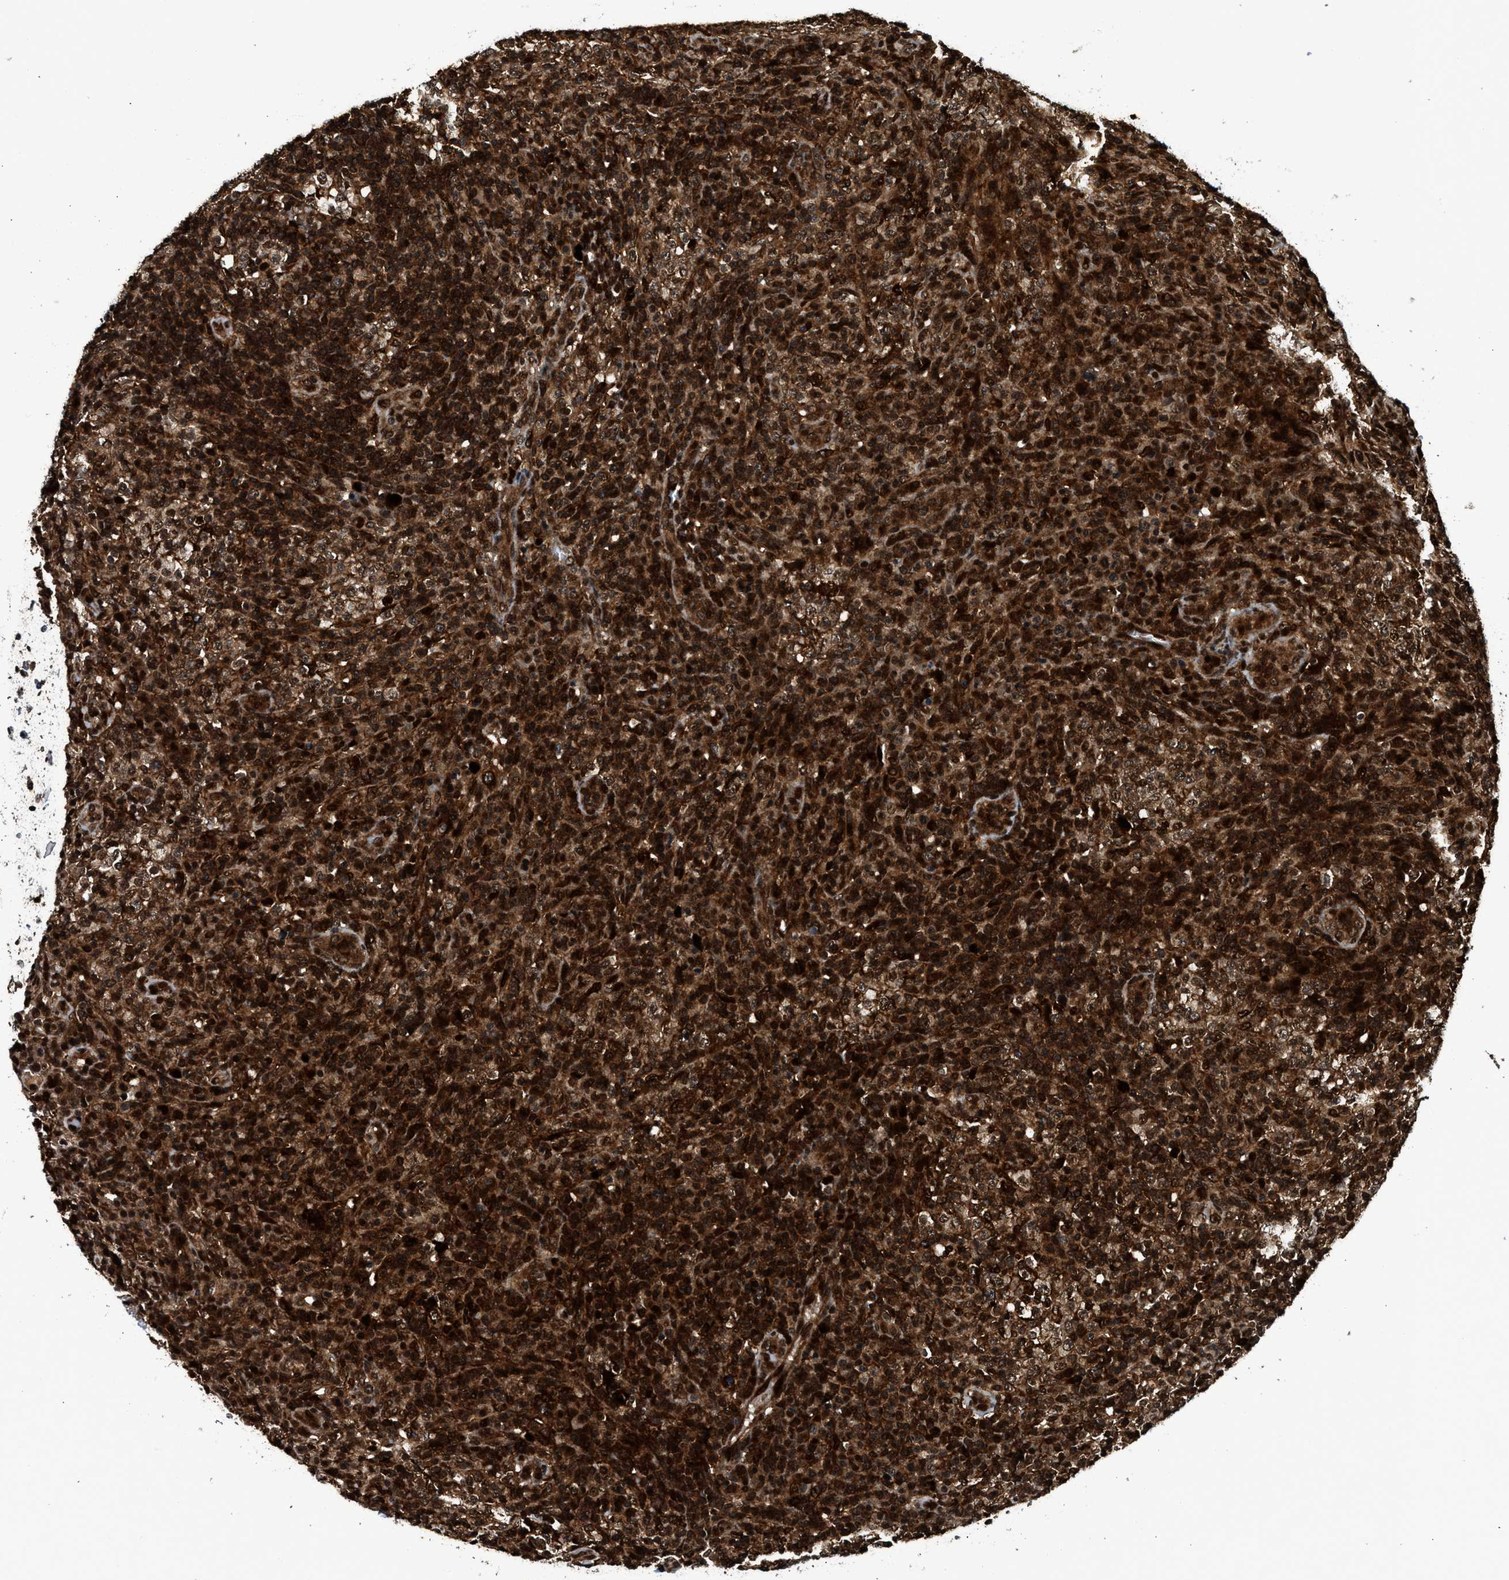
{"staining": {"intensity": "strong", "quantity": ">75%", "location": "cytoplasmic/membranous,nuclear"}, "tissue": "lymphoma", "cell_type": "Tumor cells", "image_type": "cancer", "snomed": [{"axis": "morphology", "description": "Malignant lymphoma, non-Hodgkin's type, High grade"}, {"axis": "topography", "description": "Lymph node"}], "caption": "Protein staining by immunohistochemistry demonstrates strong cytoplasmic/membranous and nuclear positivity in about >75% of tumor cells in lymphoma.", "gene": "MDM2", "patient": {"sex": "female", "age": 76}}